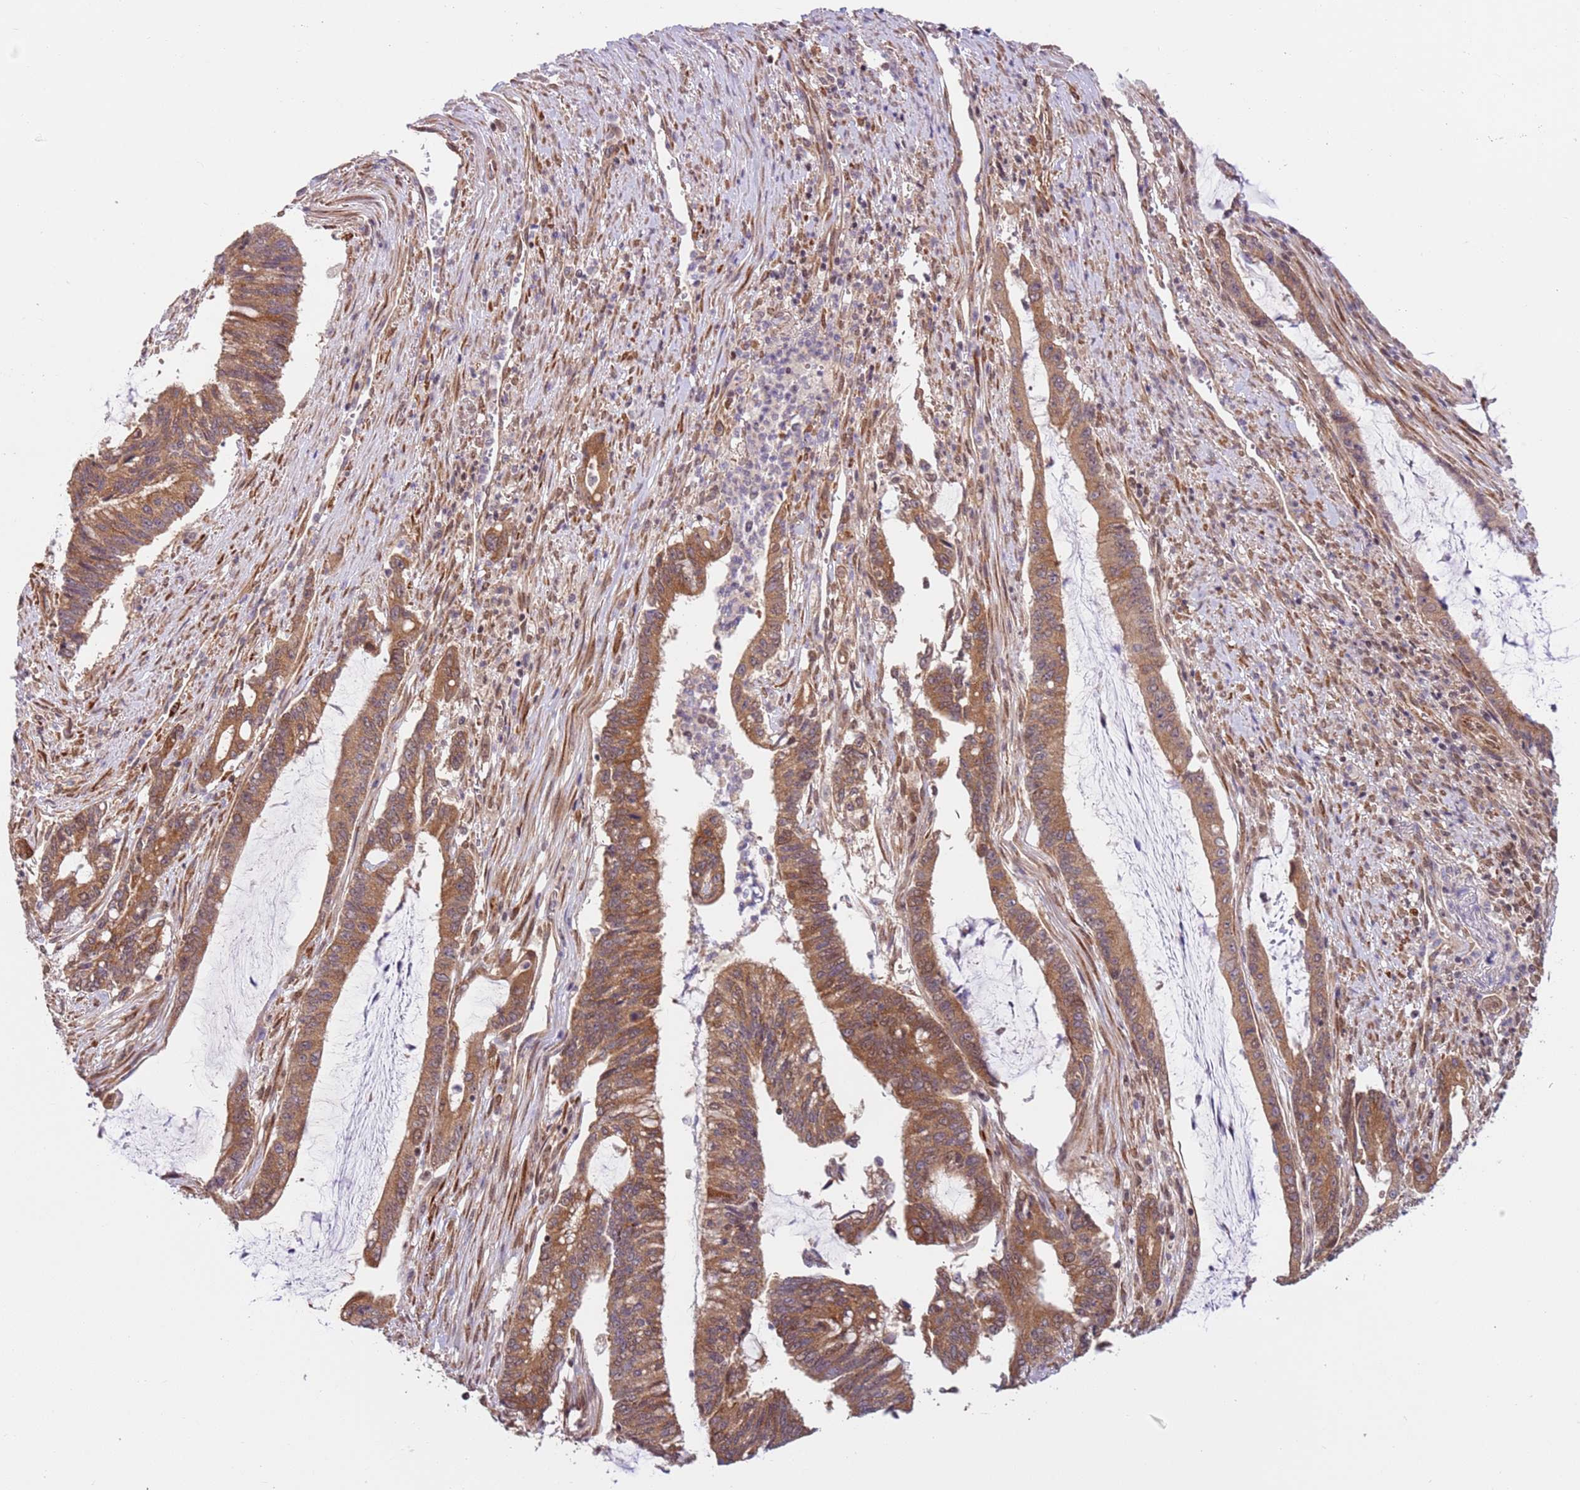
{"staining": {"intensity": "moderate", "quantity": ">75%", "location": "cytoplasmic/membranous"}, "tissue": "pancreatic cancer", "cell_type": "Tumor cells", "image_type": "cancer", "snomed": [{"axis": "morphology", "description": "Adenocarcinoma, NOS"}, {"axis": "topography", "description": "Pancreas"}], "caption": "Immunohistochemistry (IHC) of pancreatic cancer (adenocarcinoma) reveals medium levels of moderate cytoplasmic/membranous staining in about >75% of tumor cells.", "gene": "DCAF4", "patient": {"sex": "female", "age": 50}}